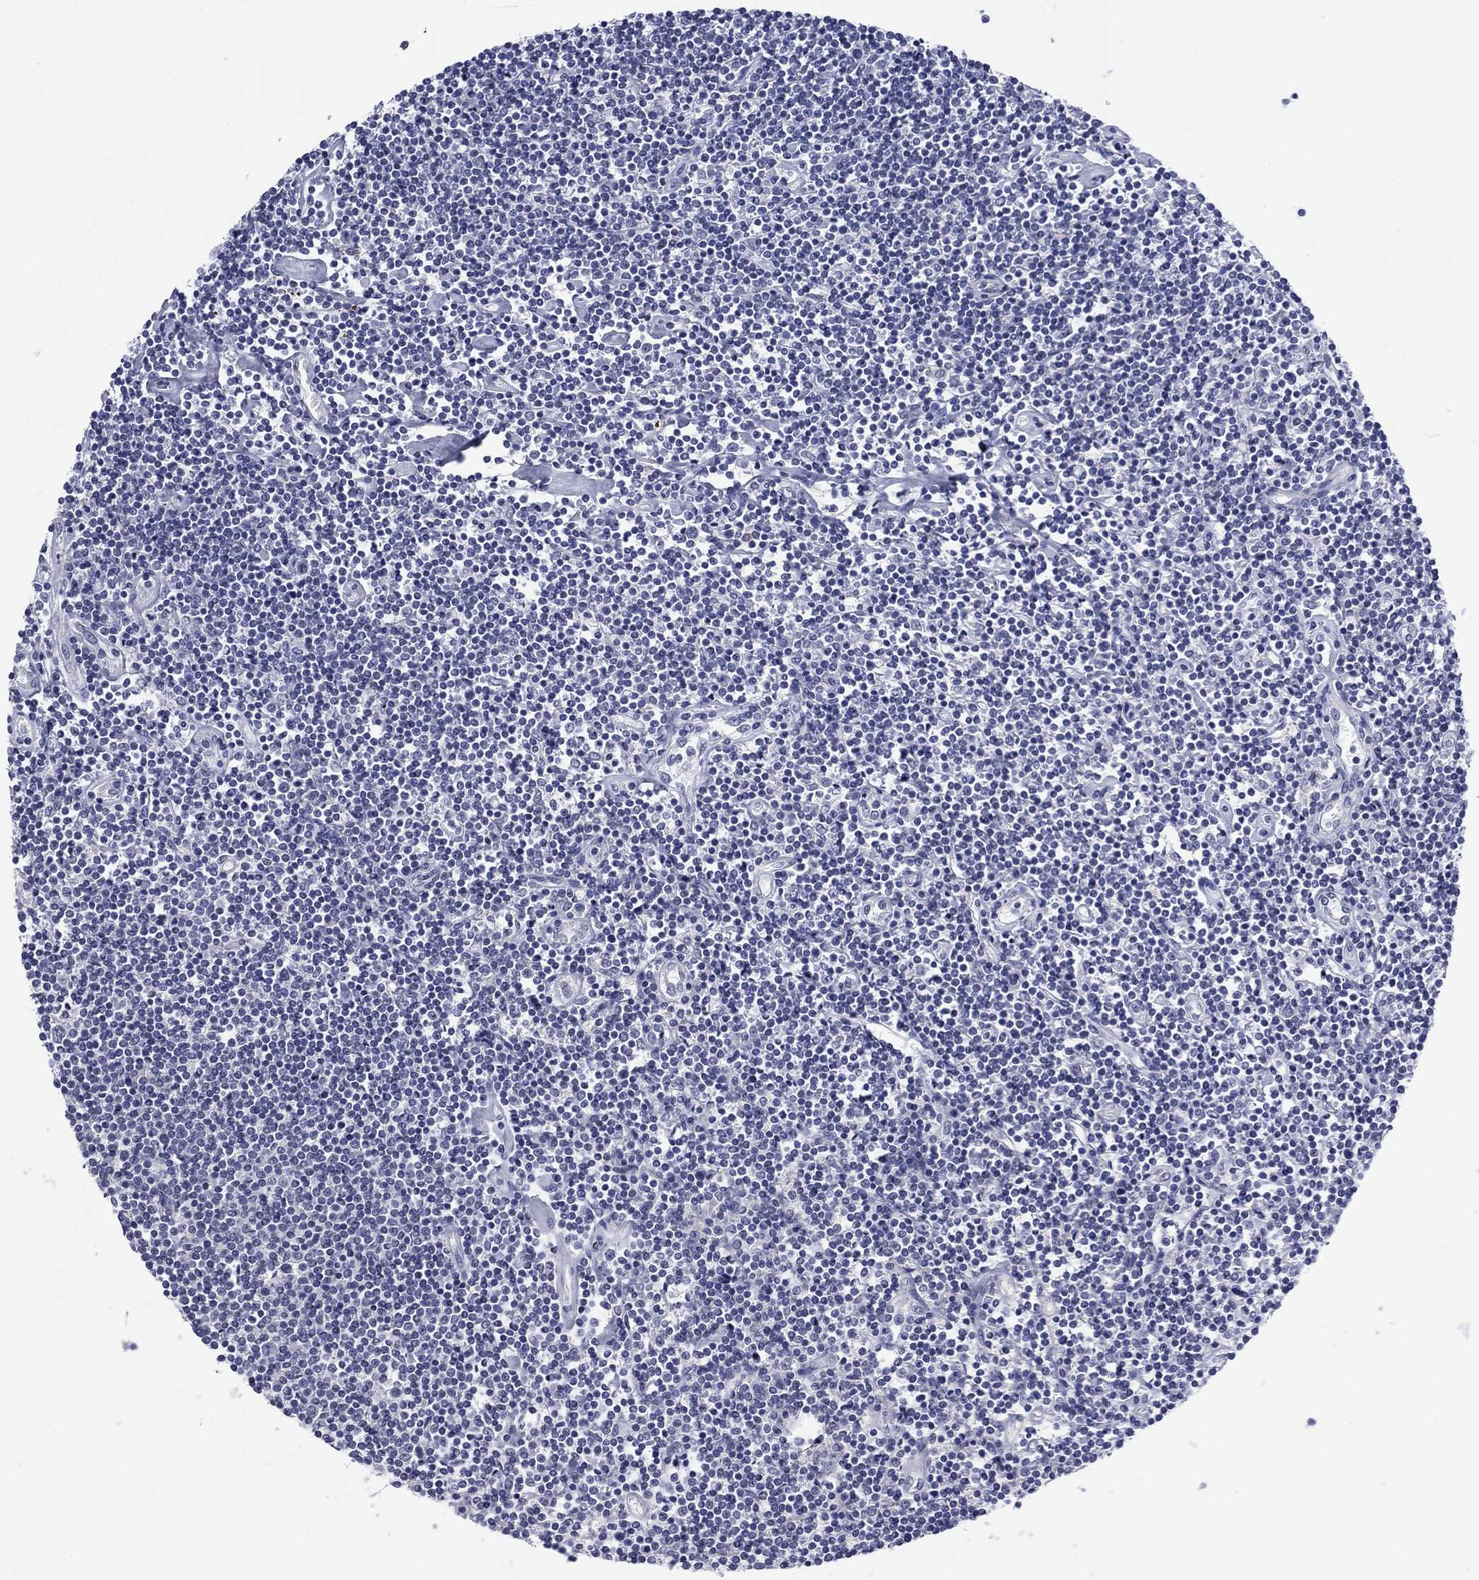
{"staining": {"intensity": "negative", "quantity": "none", "location": "none"}, "tissue": "lymphoma", "cell_type": "Tumor cells", "image_type": "cancer", "snomed": [{"axis": "morphology", "description": "Hodgkin's disease, NOS"}, {"axis": "topography", "description": "Lymph node"}], "caption": "High power microscopy image of an immunohistochemistry image of Hodgkin's disease, revealing no significant expression in tumor cells.", "gene": "HAO1", "patient": {"sex": "male", "age": 40}}